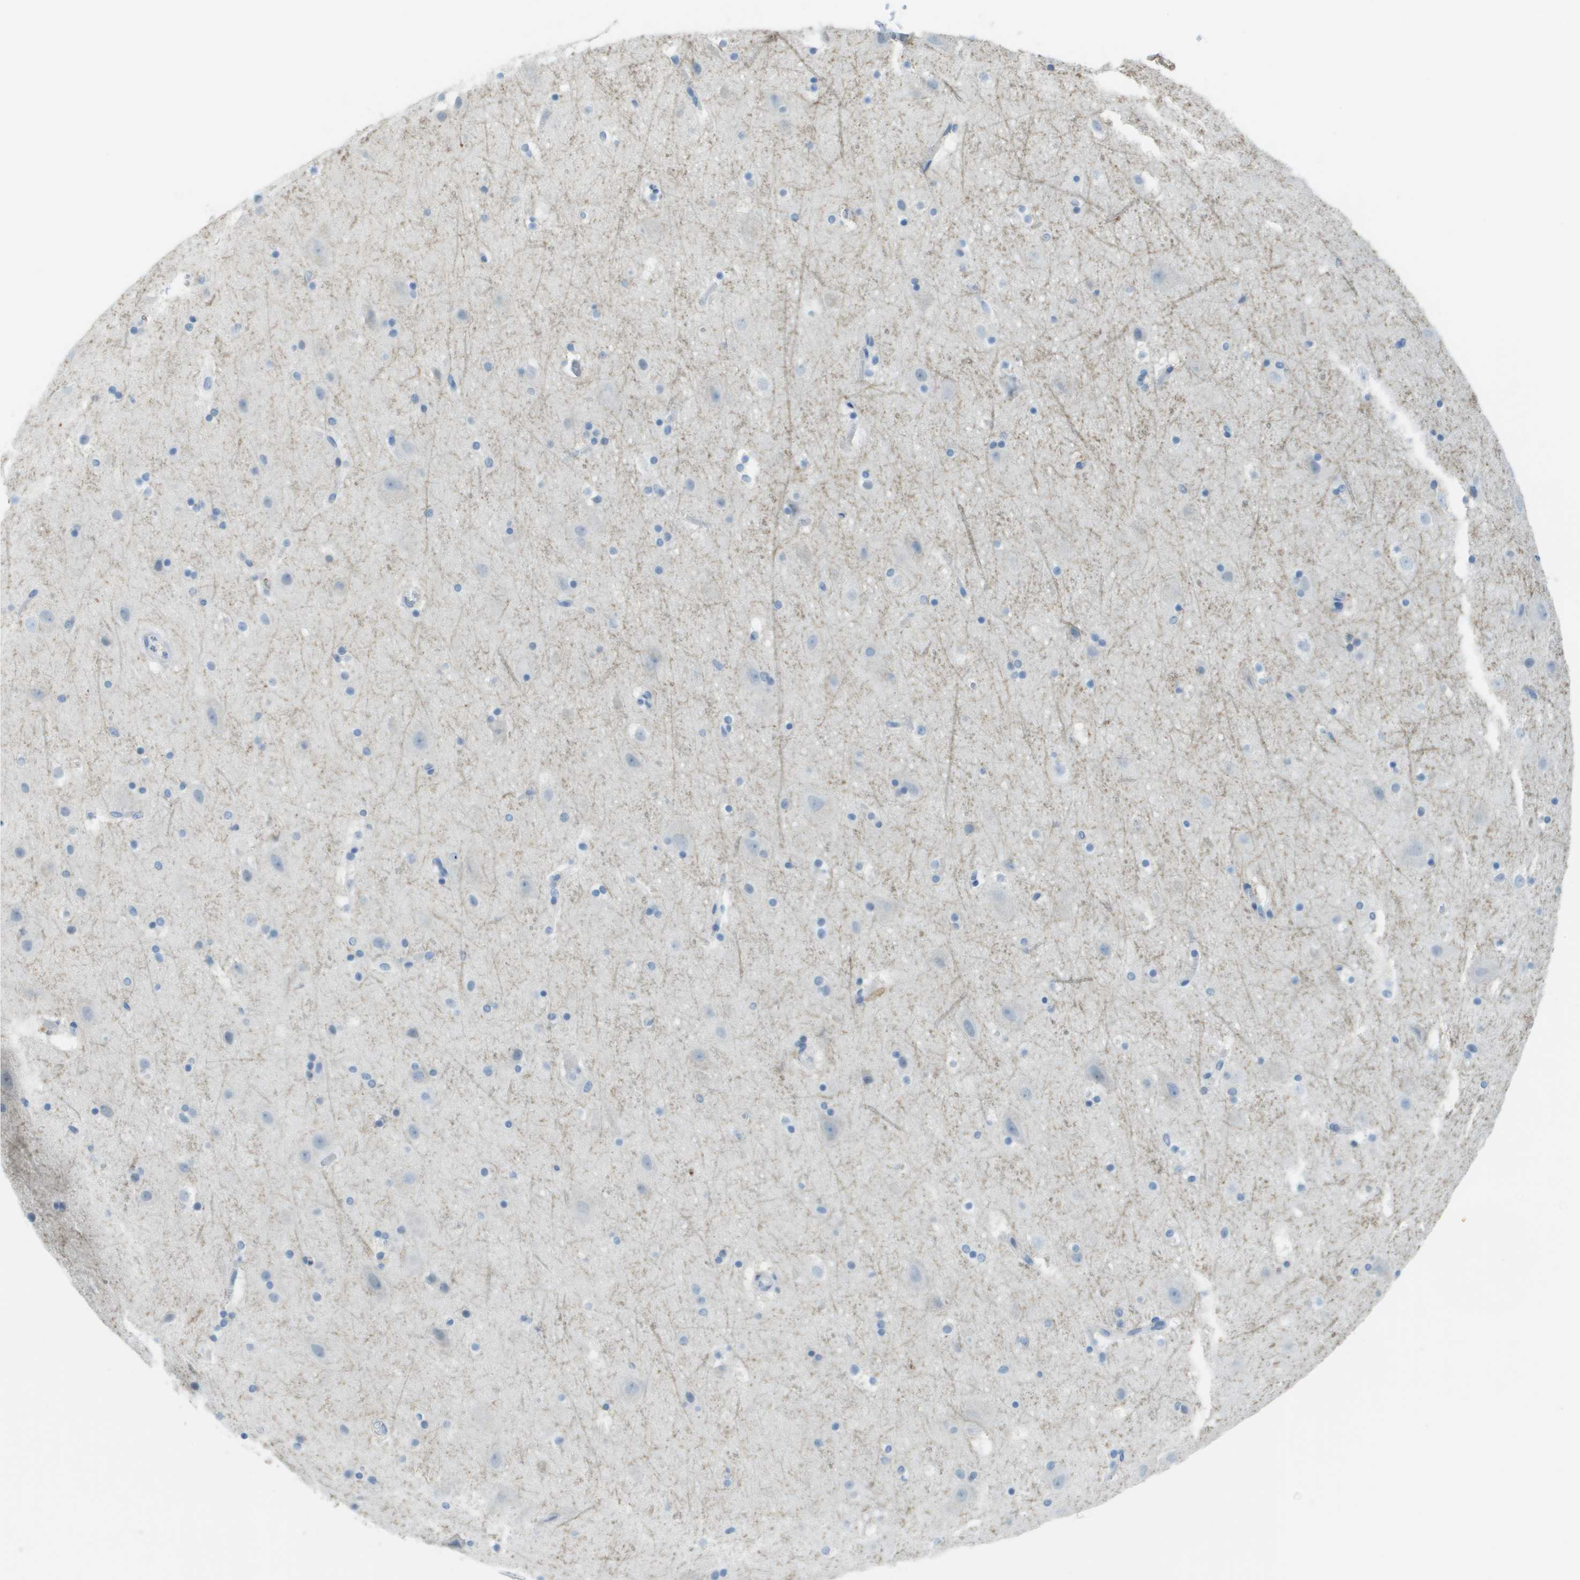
{"staining": {"intensity": "negative", "quantity": "none", "location": "none"}, "tissue": "cerebral cortex", "cell_type": "Endothelial cells", "image_type": "normal", "snomed": [{"axis": "morphology", "description": "Normal tissue, NOS"}, {"axis": "topography", "description": "Cerebral cortex"}], "caption": "A photomicrograph of cerebral cortex stained for a protein displays no brown staining in endothelial cells. (DAB (3,3'-diaminobenzidine) IHC with hematoxylin counter stain).", "gene": "PTGDR2", "patient": {"sex": "male", "age": 45}}